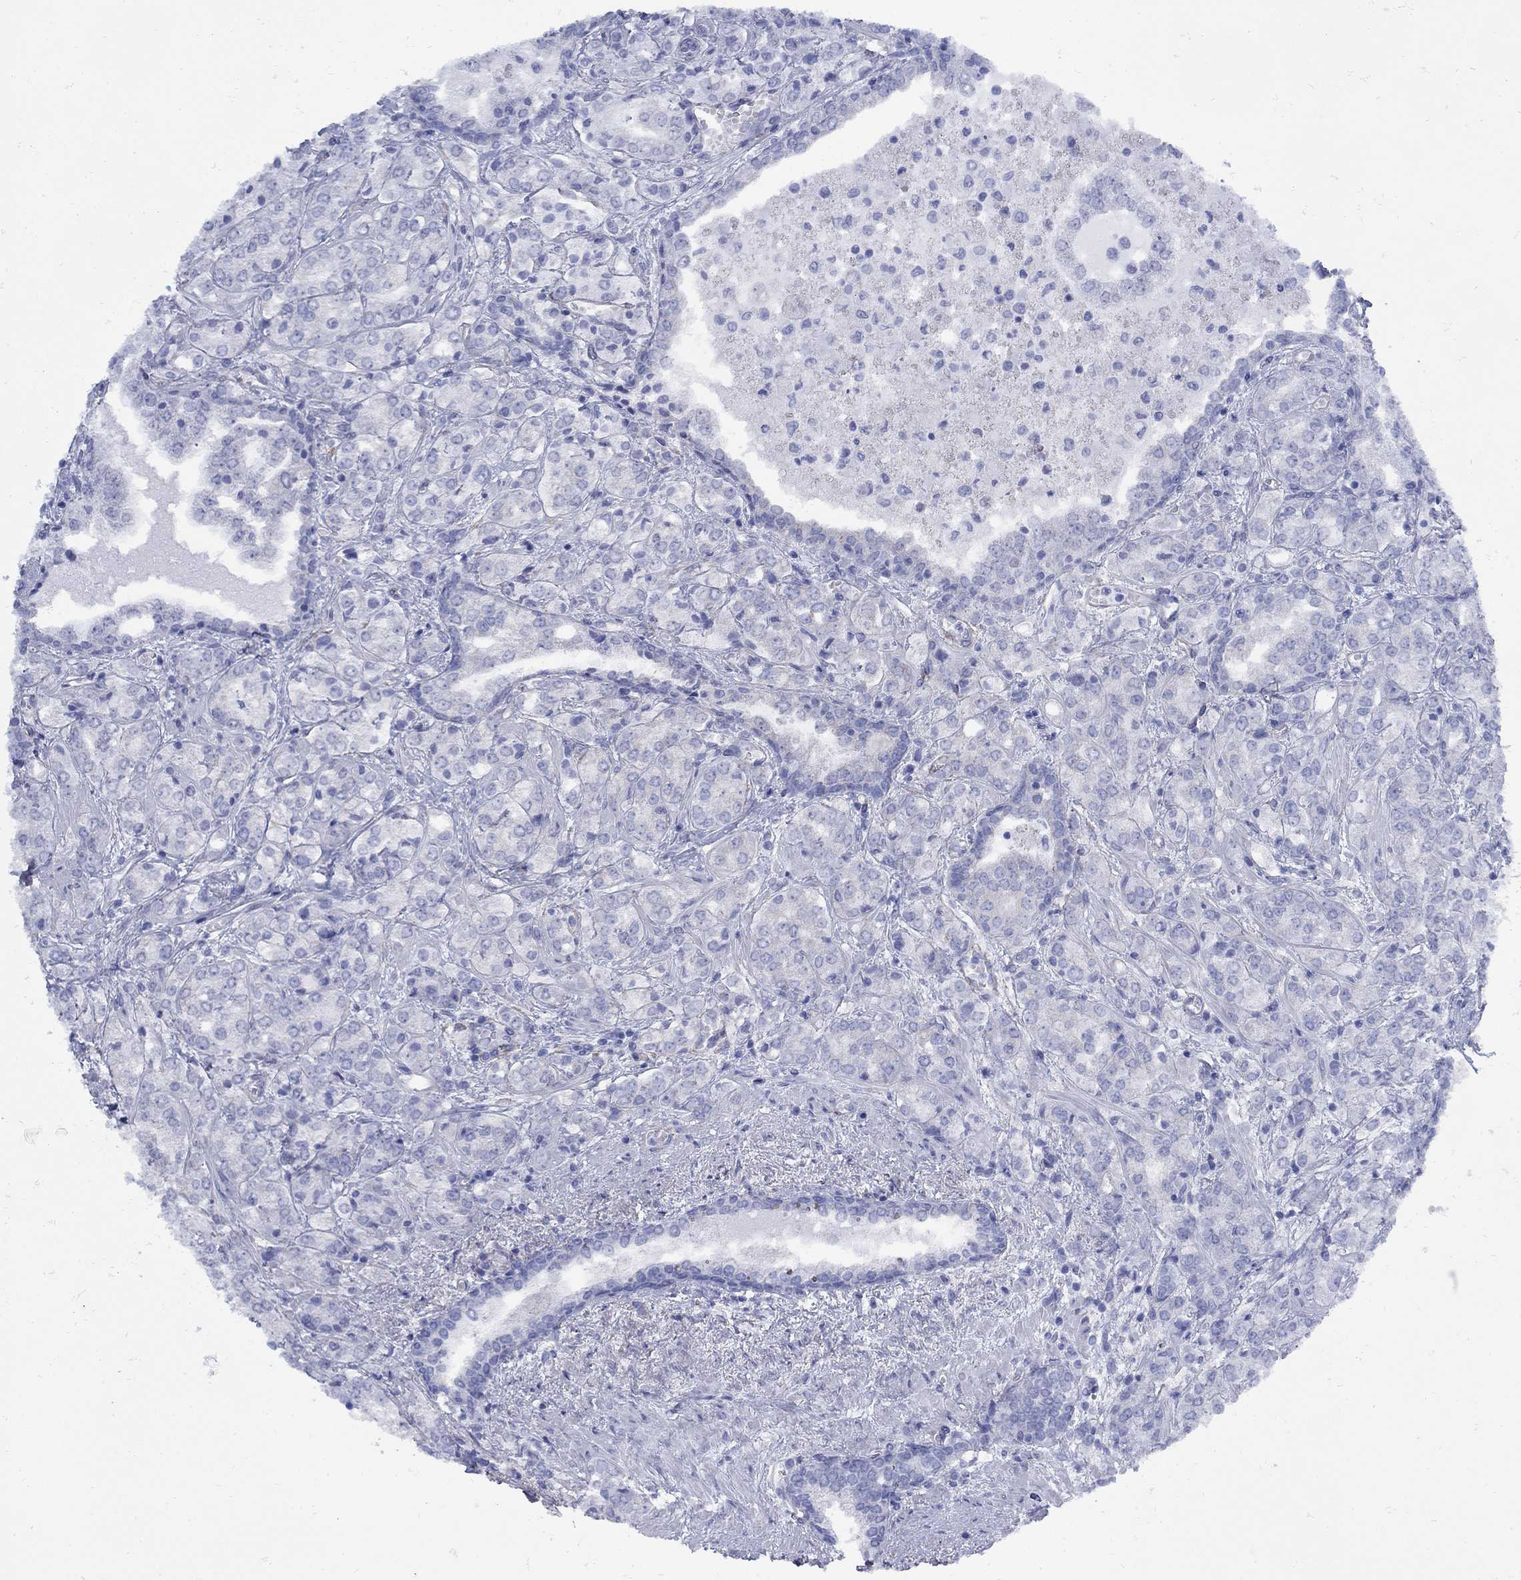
{"staining": {"intensity": "negative", "quantity": "none", "location": "none"}, "tissue": "prostate cancer", "cell_type": "Tumor cells", "image_type": "cancer", "snomed": [{"axis": "morphology", "description": "Adenocarcinoma, NOS"}, {"axis": "topography", "description": "Prostate and seminal vesicle, NOS"}, {"axis": "topography", "description": "Prostate"}], "caption": "High magnification brightfield microscopy of prostate cancer (adenocarcinoma) stained with DAB (brown) and counterstained with hematoxylin (blue): tumor cells show no significant staining.", "gene": "SEPTIN8", "patient": {"sex": "male", "age": 62}}